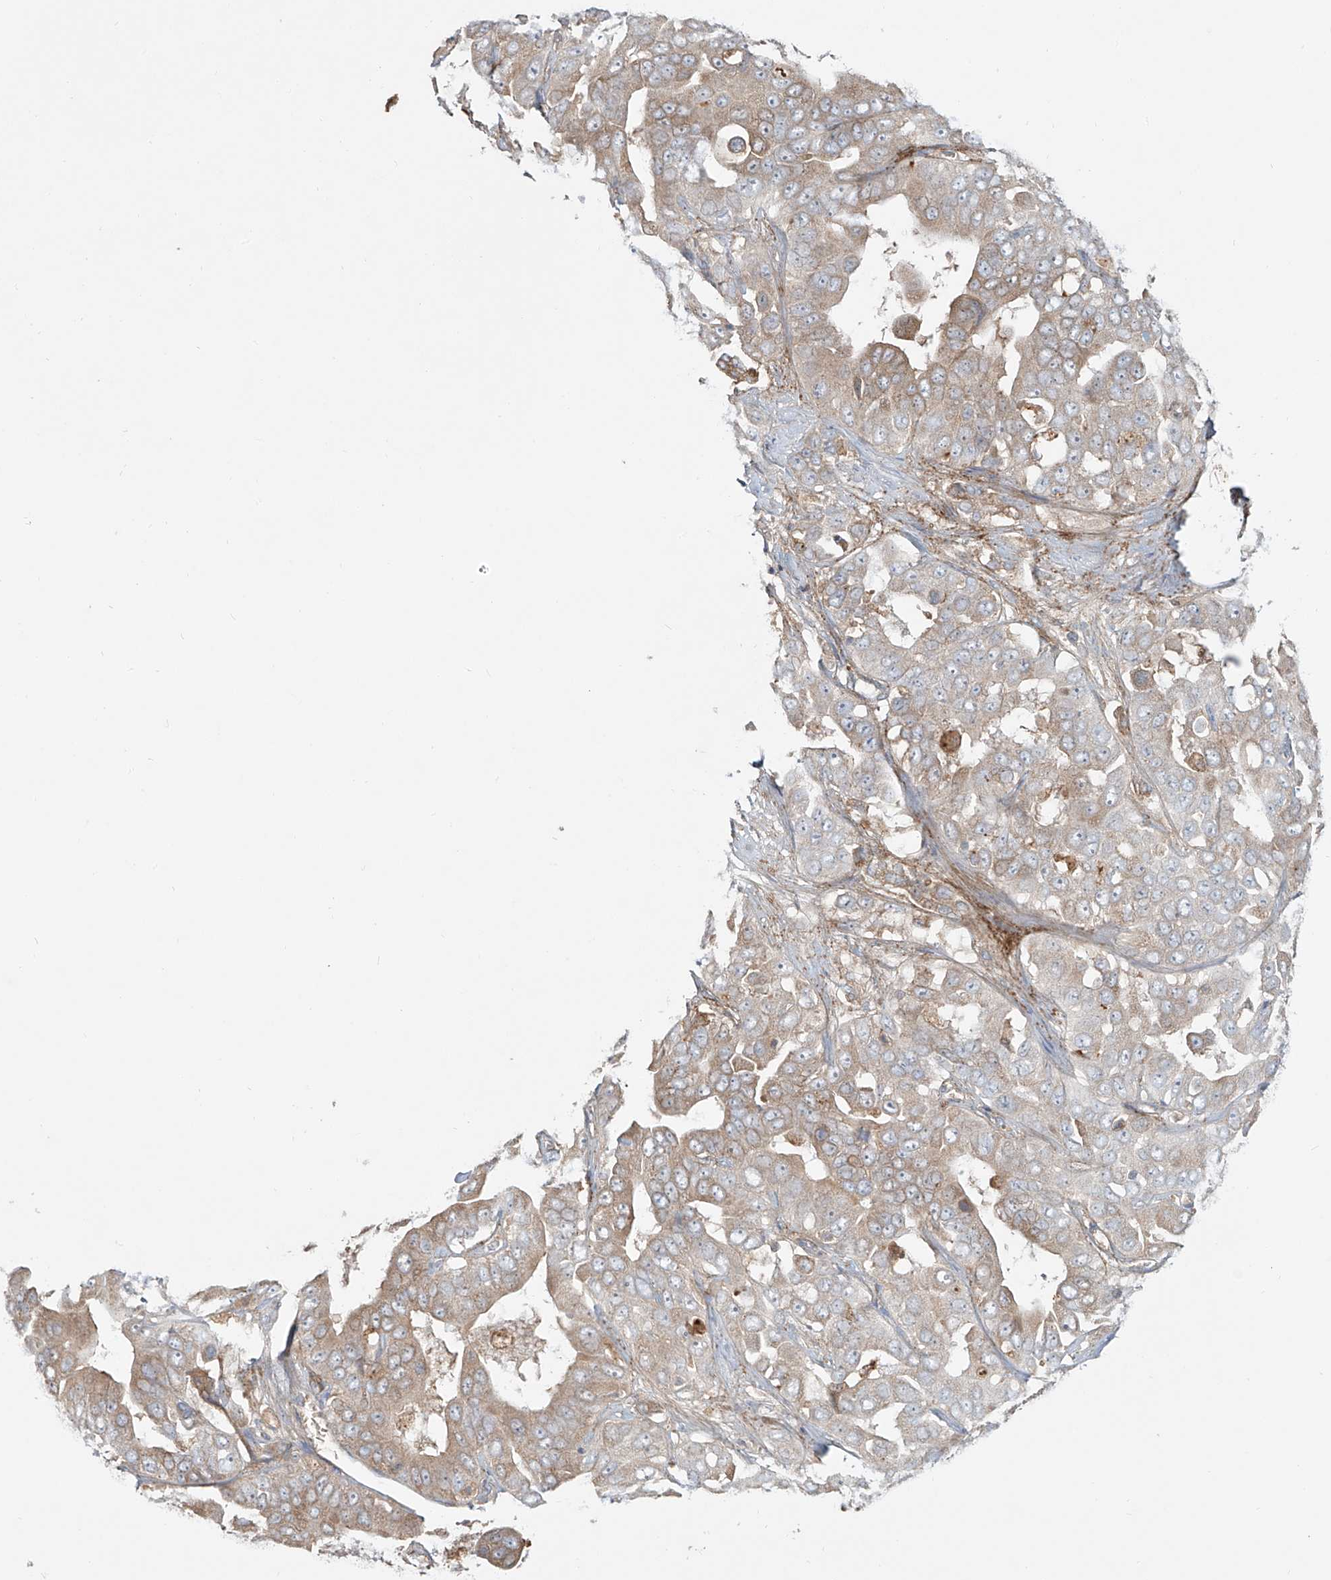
{"staining": {"intensity": "moderate", "quantity": "25%-75%", "location": "cytoplasmic/membranous"}, "tissue": "liver cancer", "cell_type": "Tumor cells", "image_type": "cancer", "snomed": [{"axis": "morphology", "description": "Cholangiocarcinoma"}, {"axis": "topography", "description": "Liver"}], "caption": "A high-resolution image shows immunohistochemistry staining of cholangiocarcinoma (liver), which exhibits moderate cytoplasmic/membranous expression in about 25%-75% of tumor cells. The staining was performed using DAB, with brown indicating positive protein expression. Nuclei are stained blue with hematoxylin.", "gene": "ERO1A", "patient": {"sex": "female", "age": 52}}